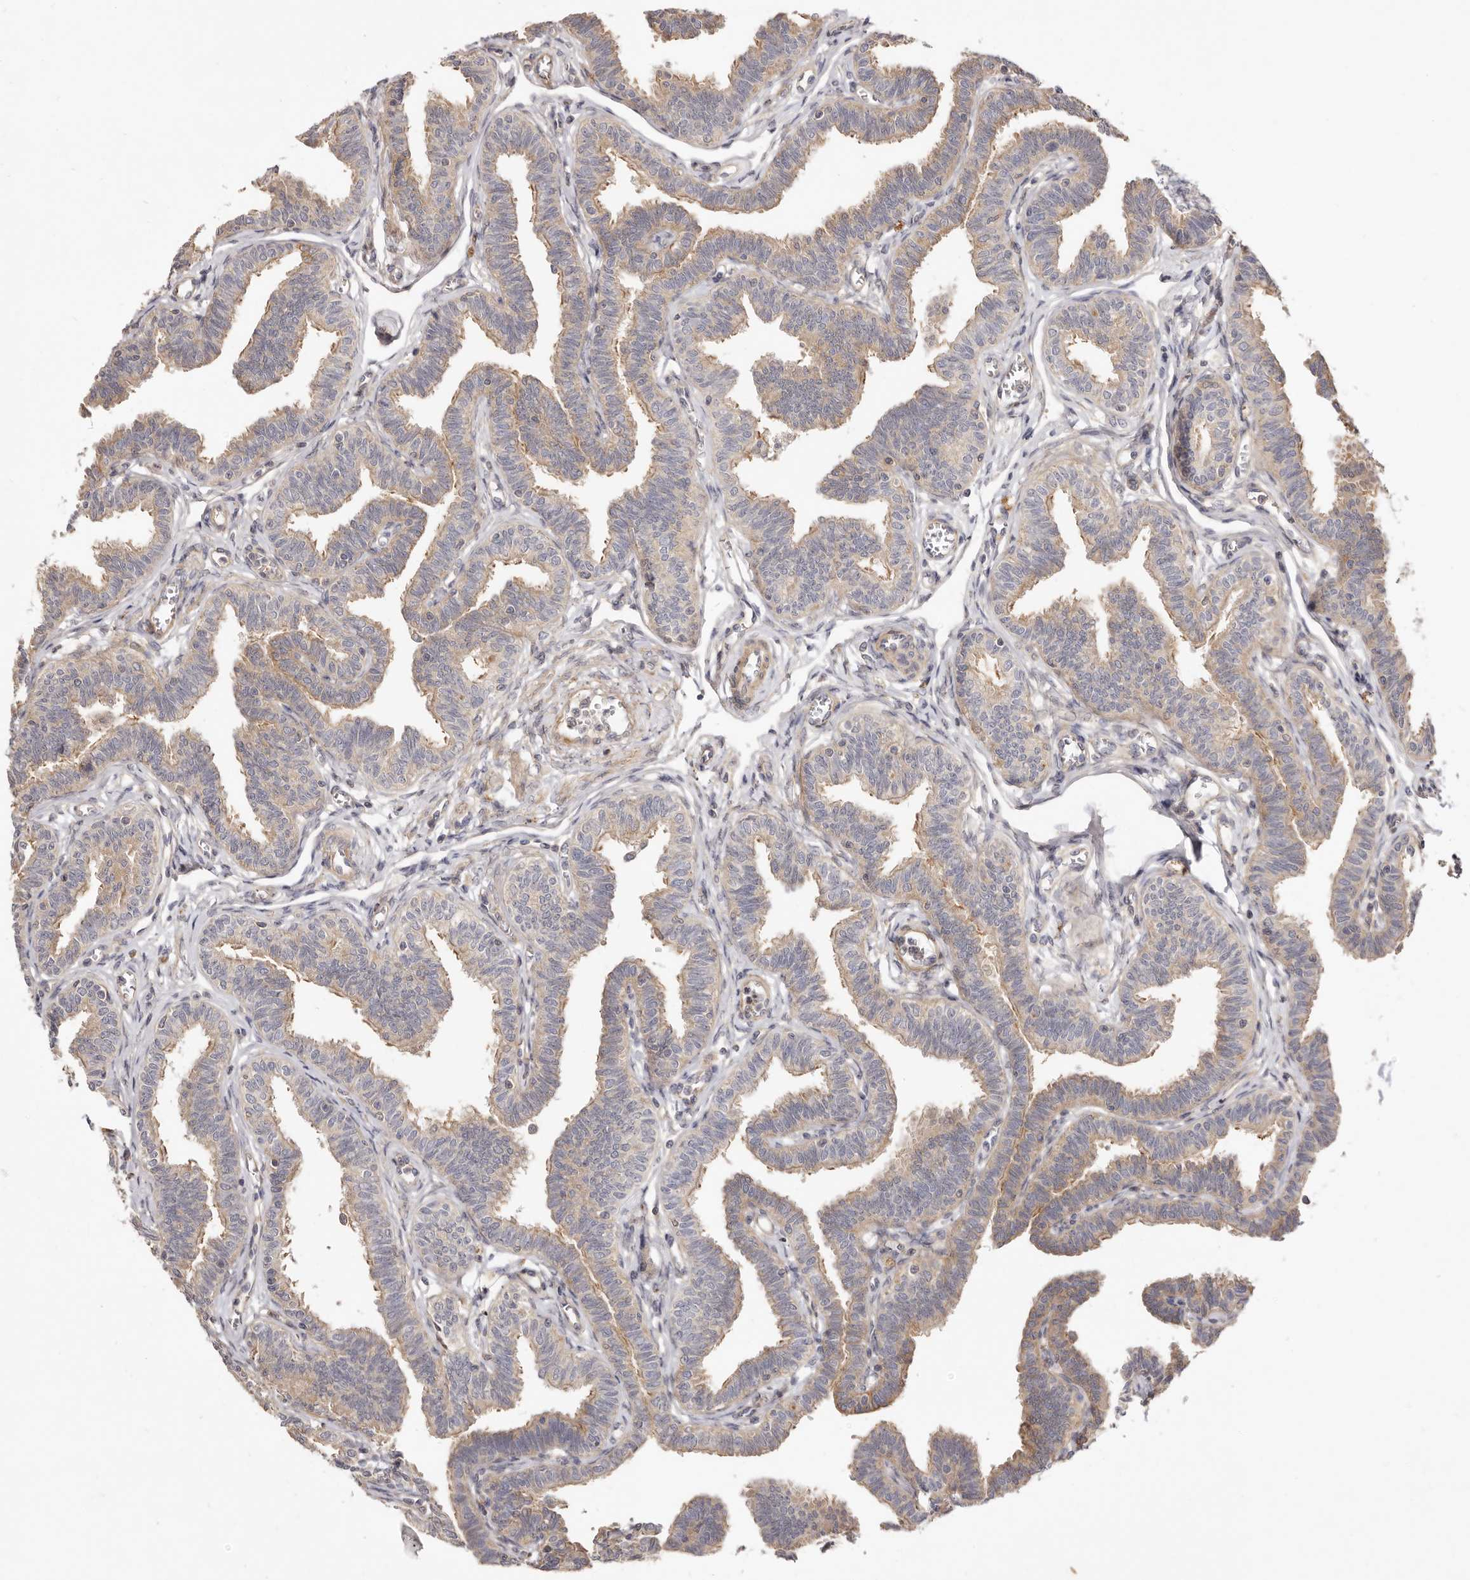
{"staining": {"intensity": "weak", "quantity": "25%-75%", "location": "cytoplasmic/membranous"}, "tissue": "fallopian tube", "cell_type": "Glandular cells", "image_type": "normal", "snomed": [{"axis": "morphology", "description": "Normal tissue, NOS"}, {"axis": "topography", "description": "Fallopian tube"}, {"axis": "topography", "description": "Ovary"}], "caption": "Protein staining of normal fallopian tube shows weak cytoplasmic/membranous positivity in approximately 25%-75% of glandular cells.", "gene": "ADAMTS9", "patient": {"sex": "female", "age": 23}}